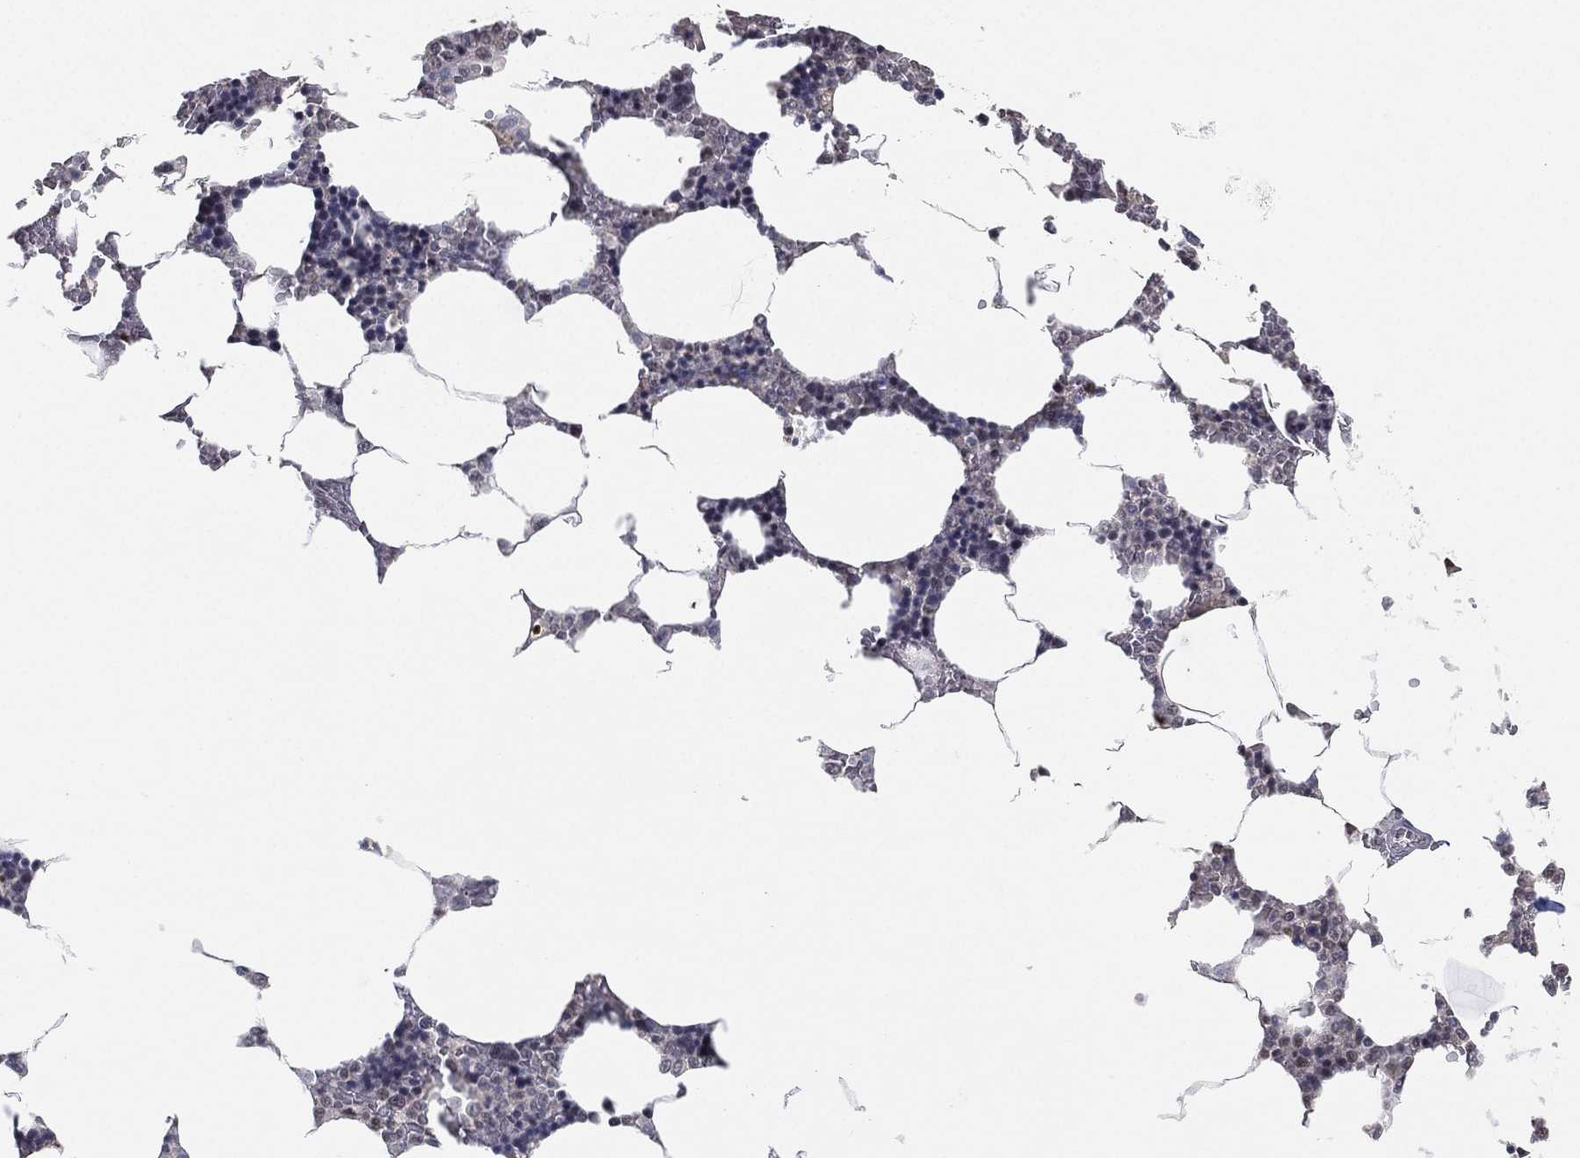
{"staining": {"intensity": "moderate", "quantity": "<25%", "location": "nuclear"}, "tissue": "bone marrow", "cell_type": "Hematopoietic cells", "image_type": "normal", "snomed": [{"axis": "morphology", "description": "Normal tissue, NOS"}, {"axis": "topography", "description": "Bone marrow"}], "caption": "Immunohistochemical staining of unremarkable bone marrow shows moderate nuclear protein expression in about <25% of hematopoietic cells.", "gene": "DGCR8", "patient": {"sex": "male", "age": 63}}